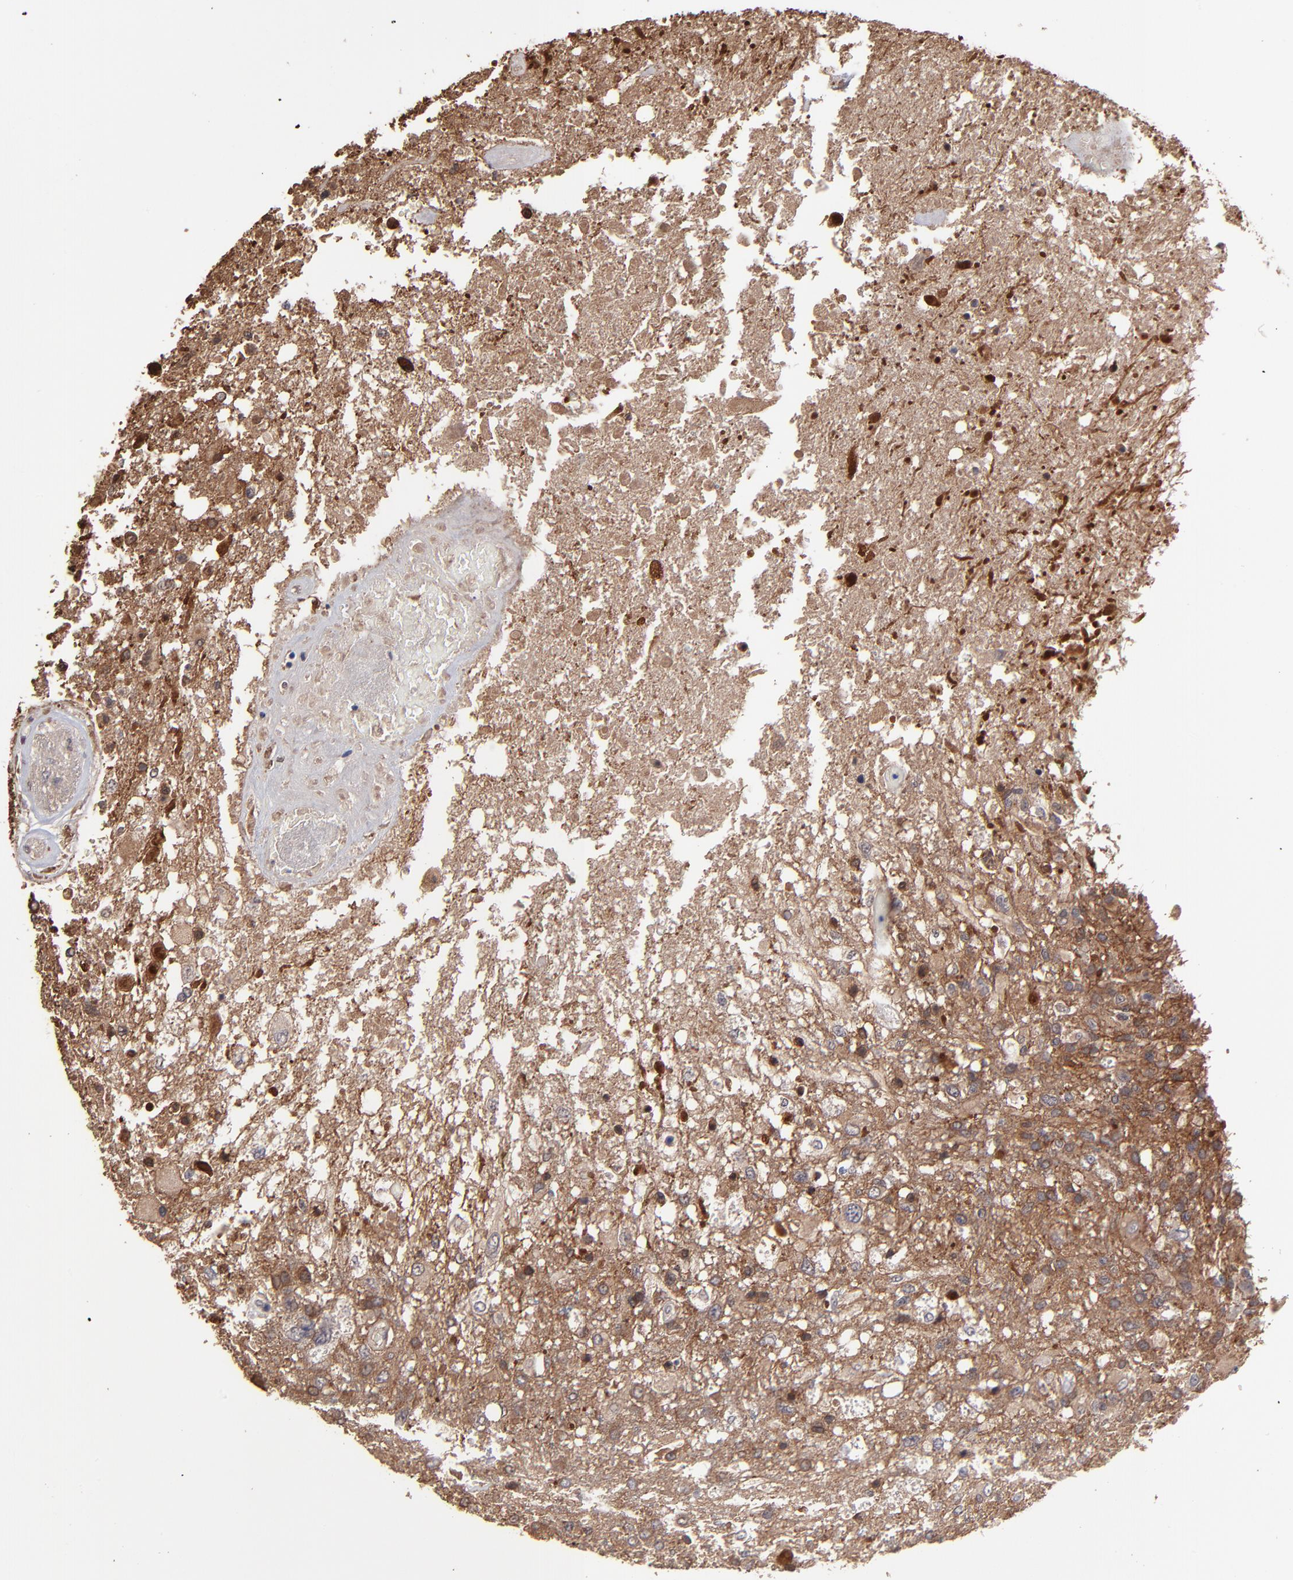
{"staining": {"intensity": "moderate", "quantity": ">75%", "location": "cytoplasmic/membranous"}, "tissue": "glioma", "cell_type": "Tumor cells", "image_type": "cancer", "snomed": [{"axis": "morphology", "description": "Glioma, malignant, High grade"}, {"axis": "topography", "description": "Cerebral cortex"}], "caption": "Immunohistochemistry photomicrograph of glioma stained for a protein (brown), which exhibits medium levels of moderate cytoplasmic/membranous expression in approximately >75% of tumor cells.", "gene": "CHL1", "patient": {"sex": "male", "age": 79}}